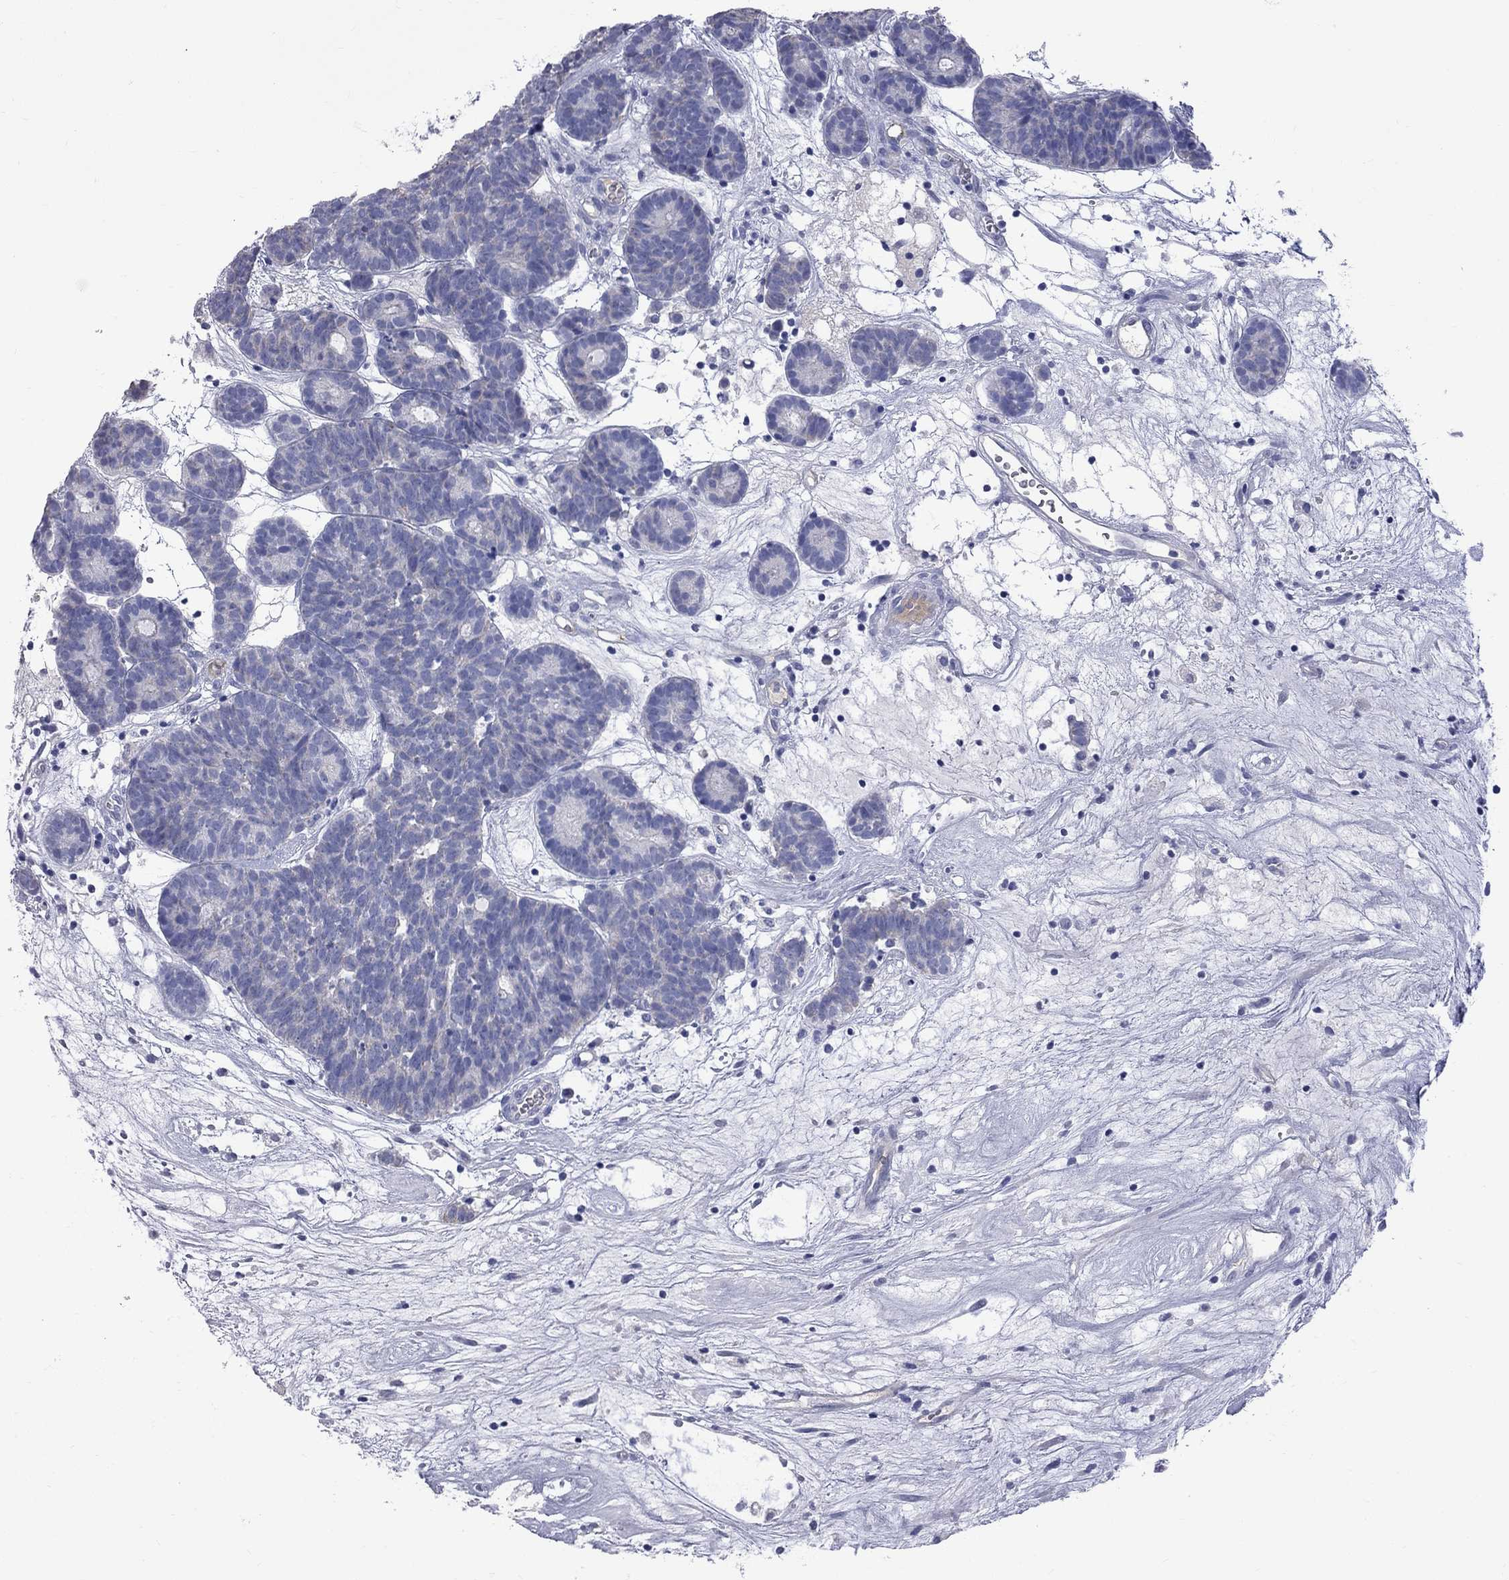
{"staining": {"intensity": "negative", "quantity": "none", "location": "none"}, "tissue": "head and neck cancer", "cell_type": "Tumor cells", "image_type": "cancer", "snomed": [{"axis": "morphology", "description": "Adenocarcinoma, NOS"}, {"axis": "topography", "description": "Head-Neck"}], "caption": "High magnification brightfield microscopy of head and neck adenocarcinoma stained with DAB (brown) and counterstained with hematoxylin (blue): tumor cells show no significant staining. Nuclei are stained in blue.", "gene": "KCND2", "patient": {"sex": "female", "age": 81}}